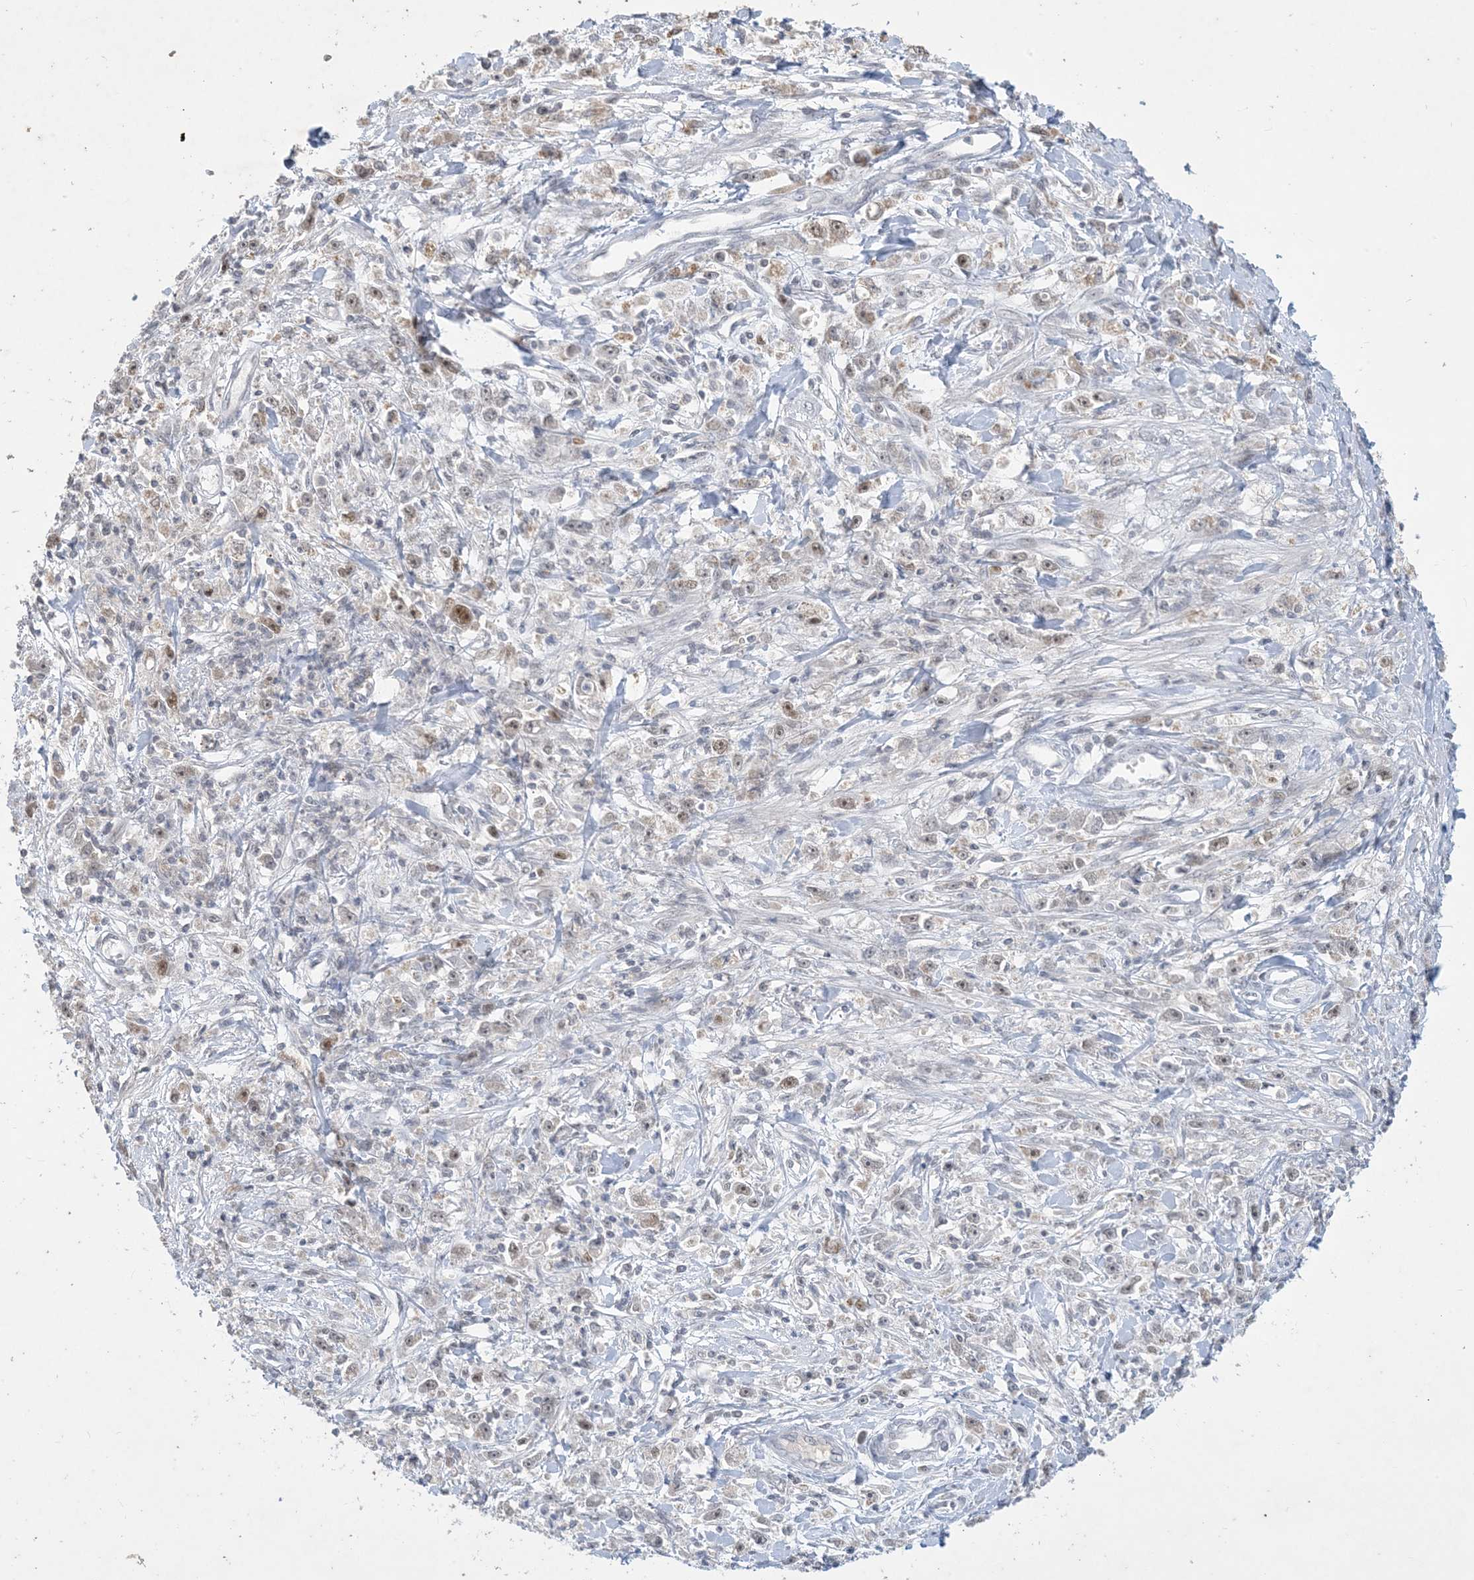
{"staining": {"intensity": "weak", "quantity": "<25%", "location": "nuclear"}, "tissue": "stomach cancer", "cell_type": "Tumor cells", "image_type": "cancer", "snomed": [{"axis": "morphology", "description": "Adenocarcinoma, NOS"}, {"axis": "topography", "description": "Stomach"}], "caption": "IHC of human stomach cancer reveals no expression in tumor cells.", "gene": "ZNF674", "patient": {"sex": "female", "age": 59}}